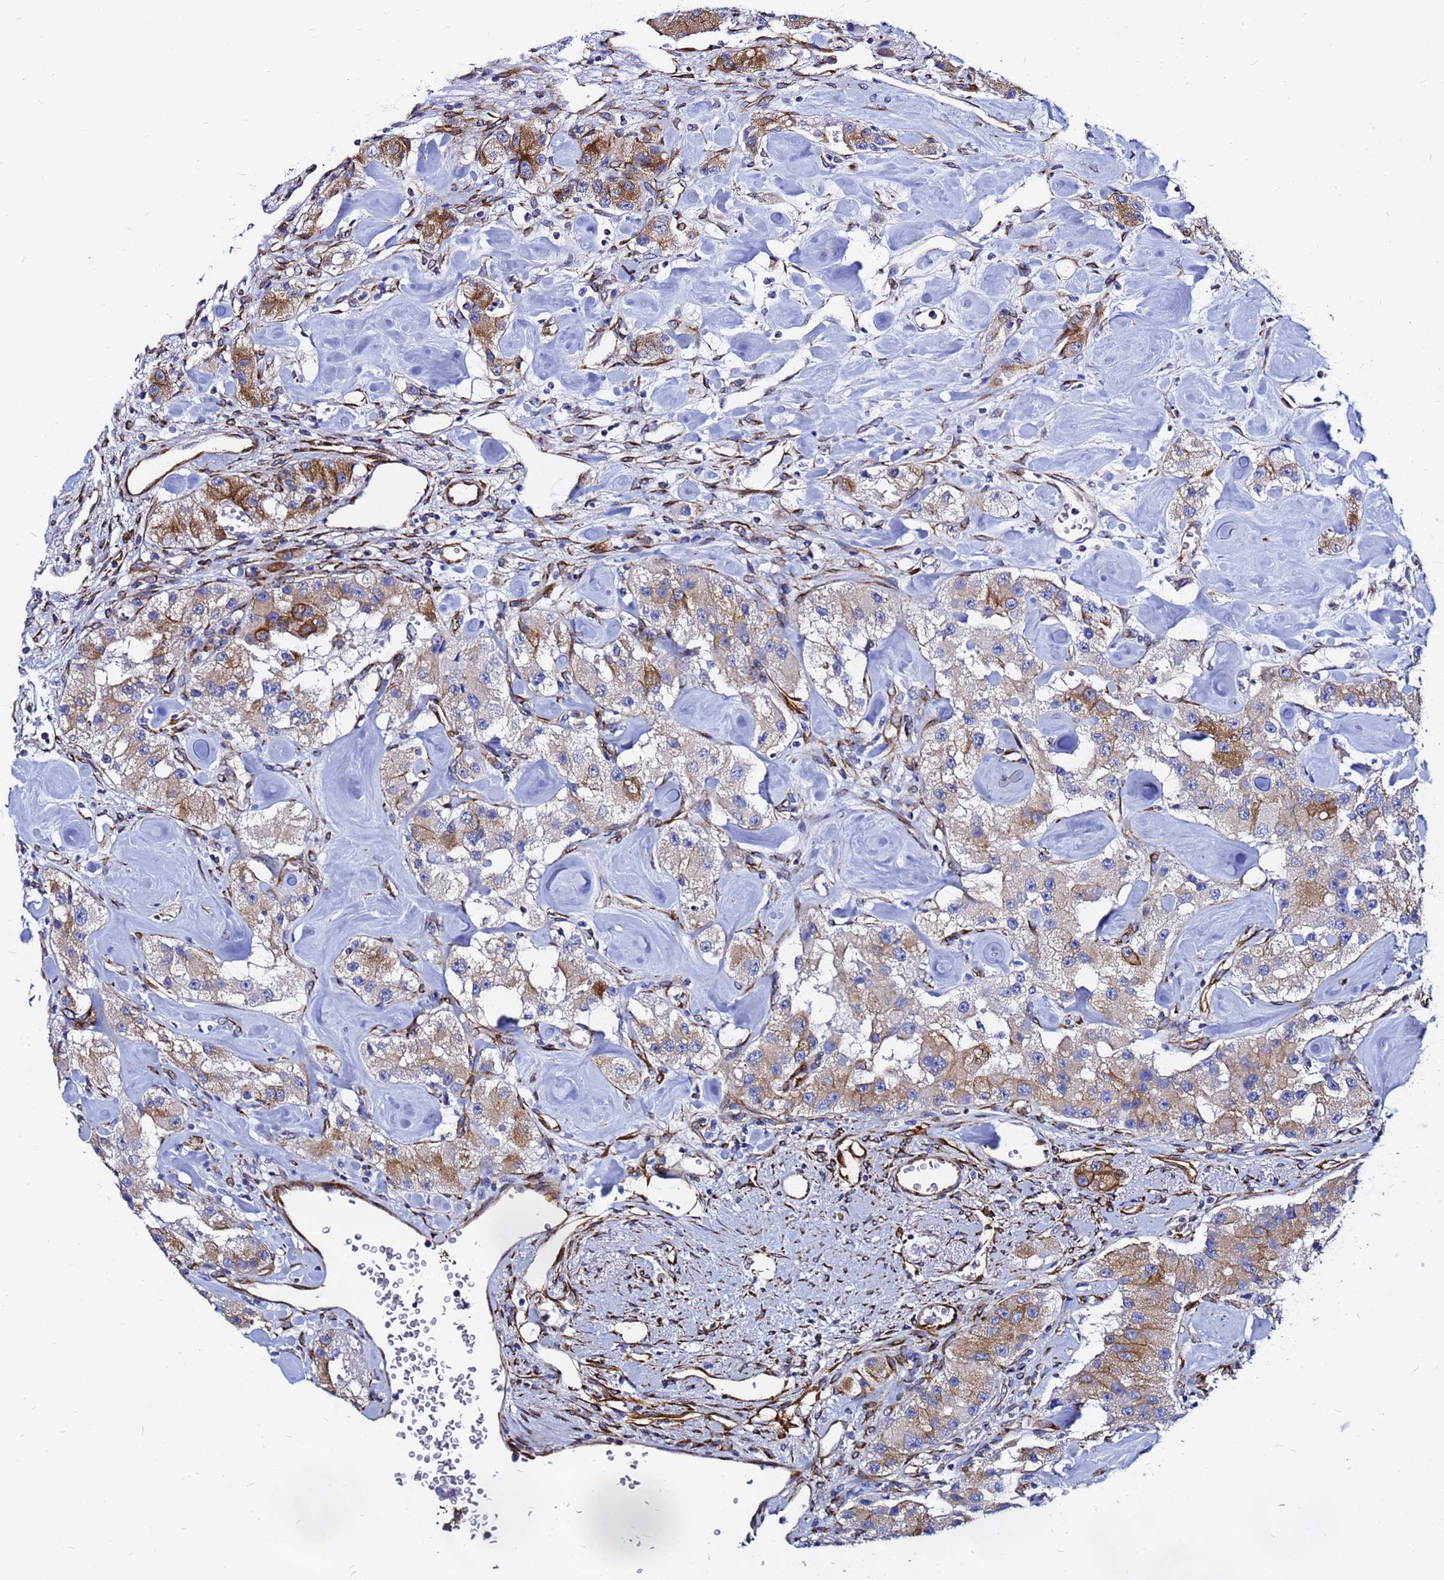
{"staining": {"intensity": "moderate", "quantity": "25%-75%", "location": "cytoplasmic/membranous"}, "tissue": "carcinoid", "cell_type": "Tumor cells", "image_type": "cancer", "snomed": [{"axis": "morphology", "description": "Carcinoid, malignant, NOS"}, {"axis": "topography", "description": "Pancreas"}], "caption": "High-magnification brightfield microscopy of carcinoid (malignant) stained with DAB (brown) and counterstained with hematoxylin (blue). tumor cells exhibit moderate cytoplasmic/membranous staining is seen in about25%-75% of cells. Nuclei are stained in blue.", "gene": "TUBA8", "patient": {"sex": "male", "age": 41}}